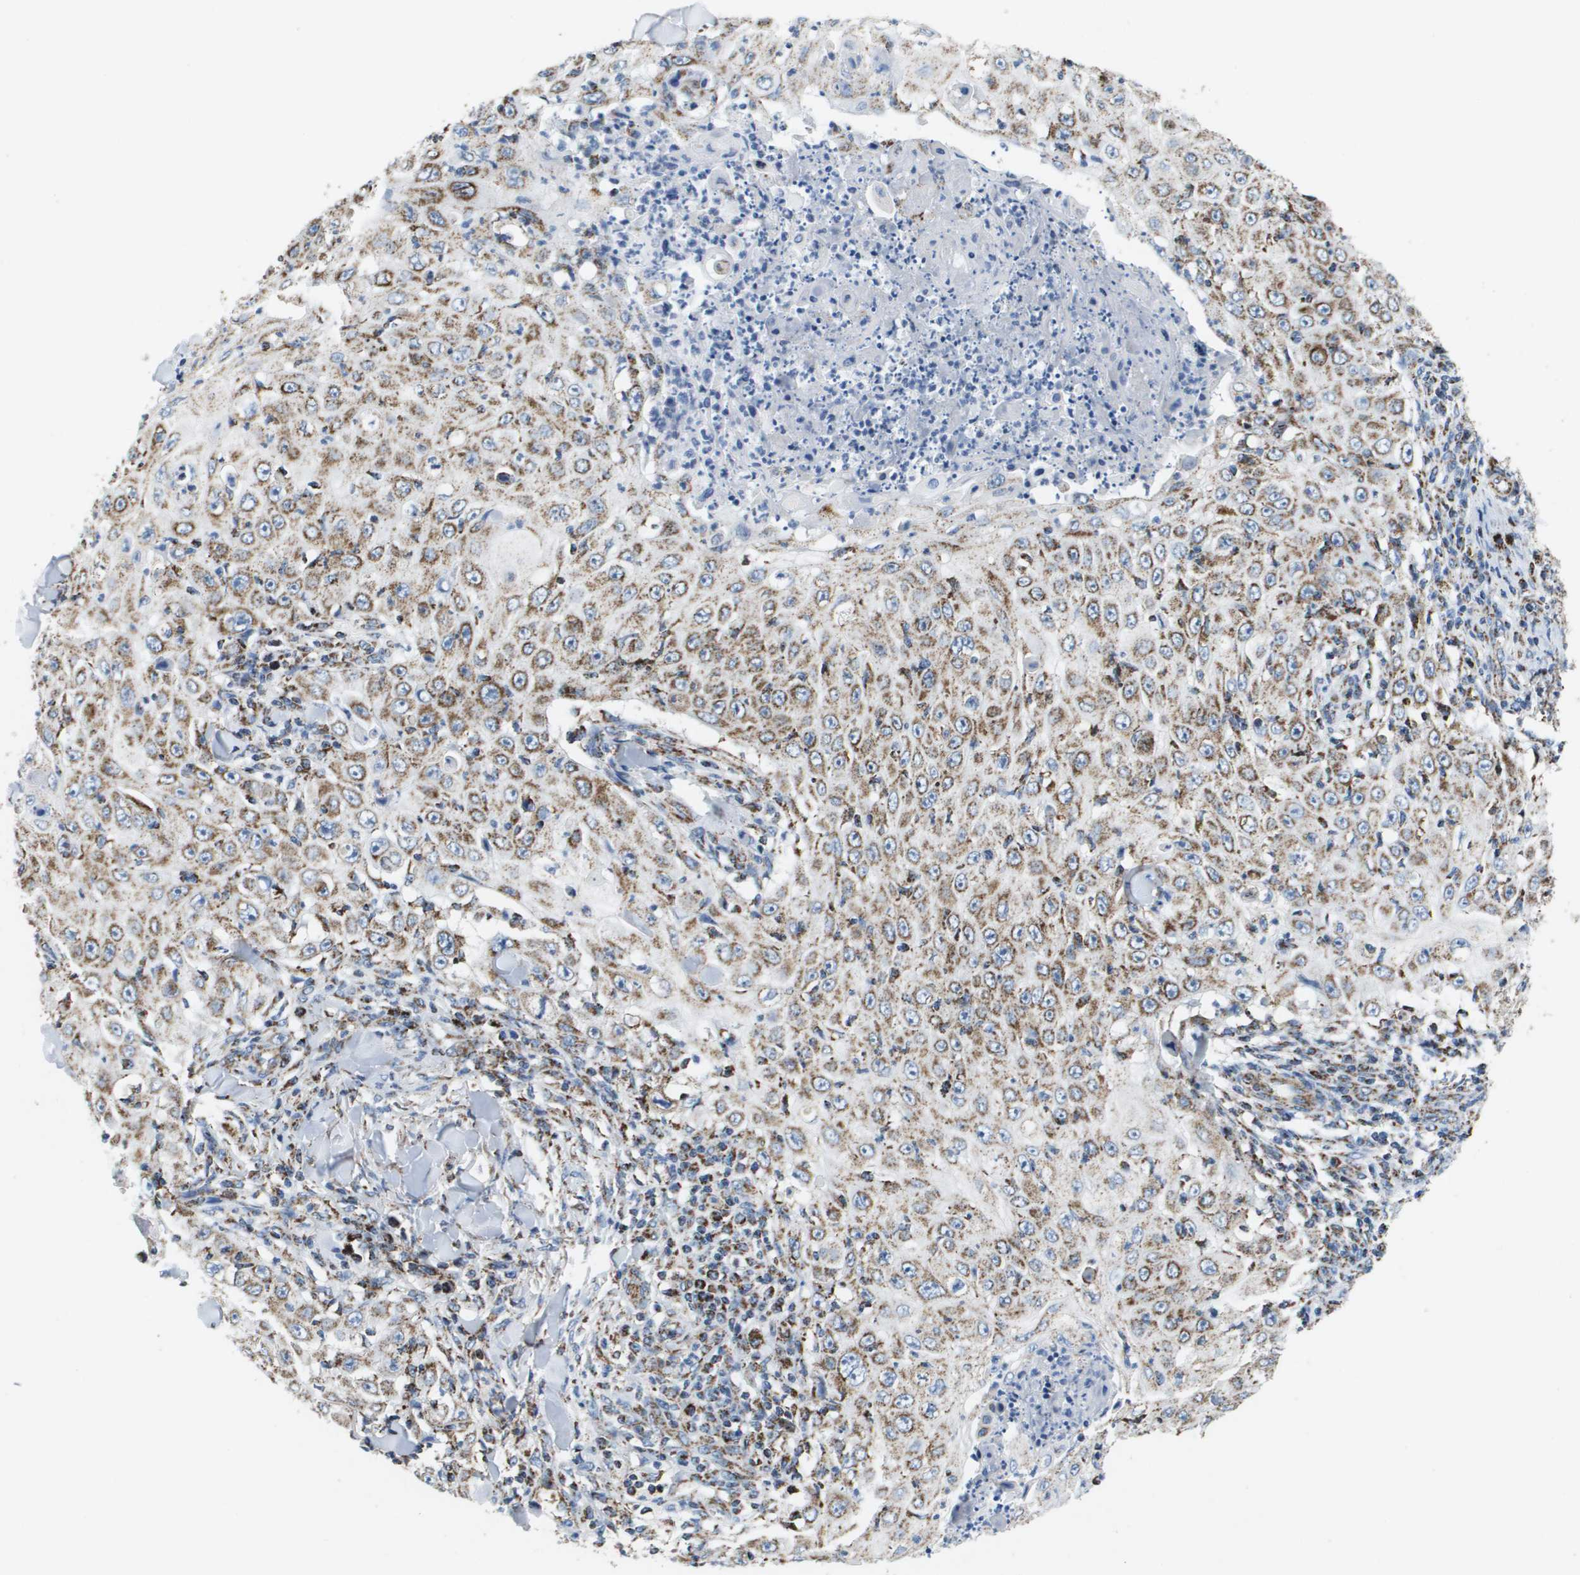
{"staining": {"intensity": "strong", "quantity": ">75%", "location": "cytoplasmic/membranous"}, "tissue": "skin cancer", "cell_type": "Tumor cells", "image_type": "cancer", "snomed": [{"axis": "morphology", "description": "Squamous cell carcinoma, NOS"}, {"axis": "topography", "description": "Skin"}], "caption": "Skin squamous cell carcinoma stained with a brown dye shows strong cytoplasmic/membranous positive expression in about >75% of tumor cells.", "gene": "ATP5F1B", "patient": {"sex": "male", "age": 86}}